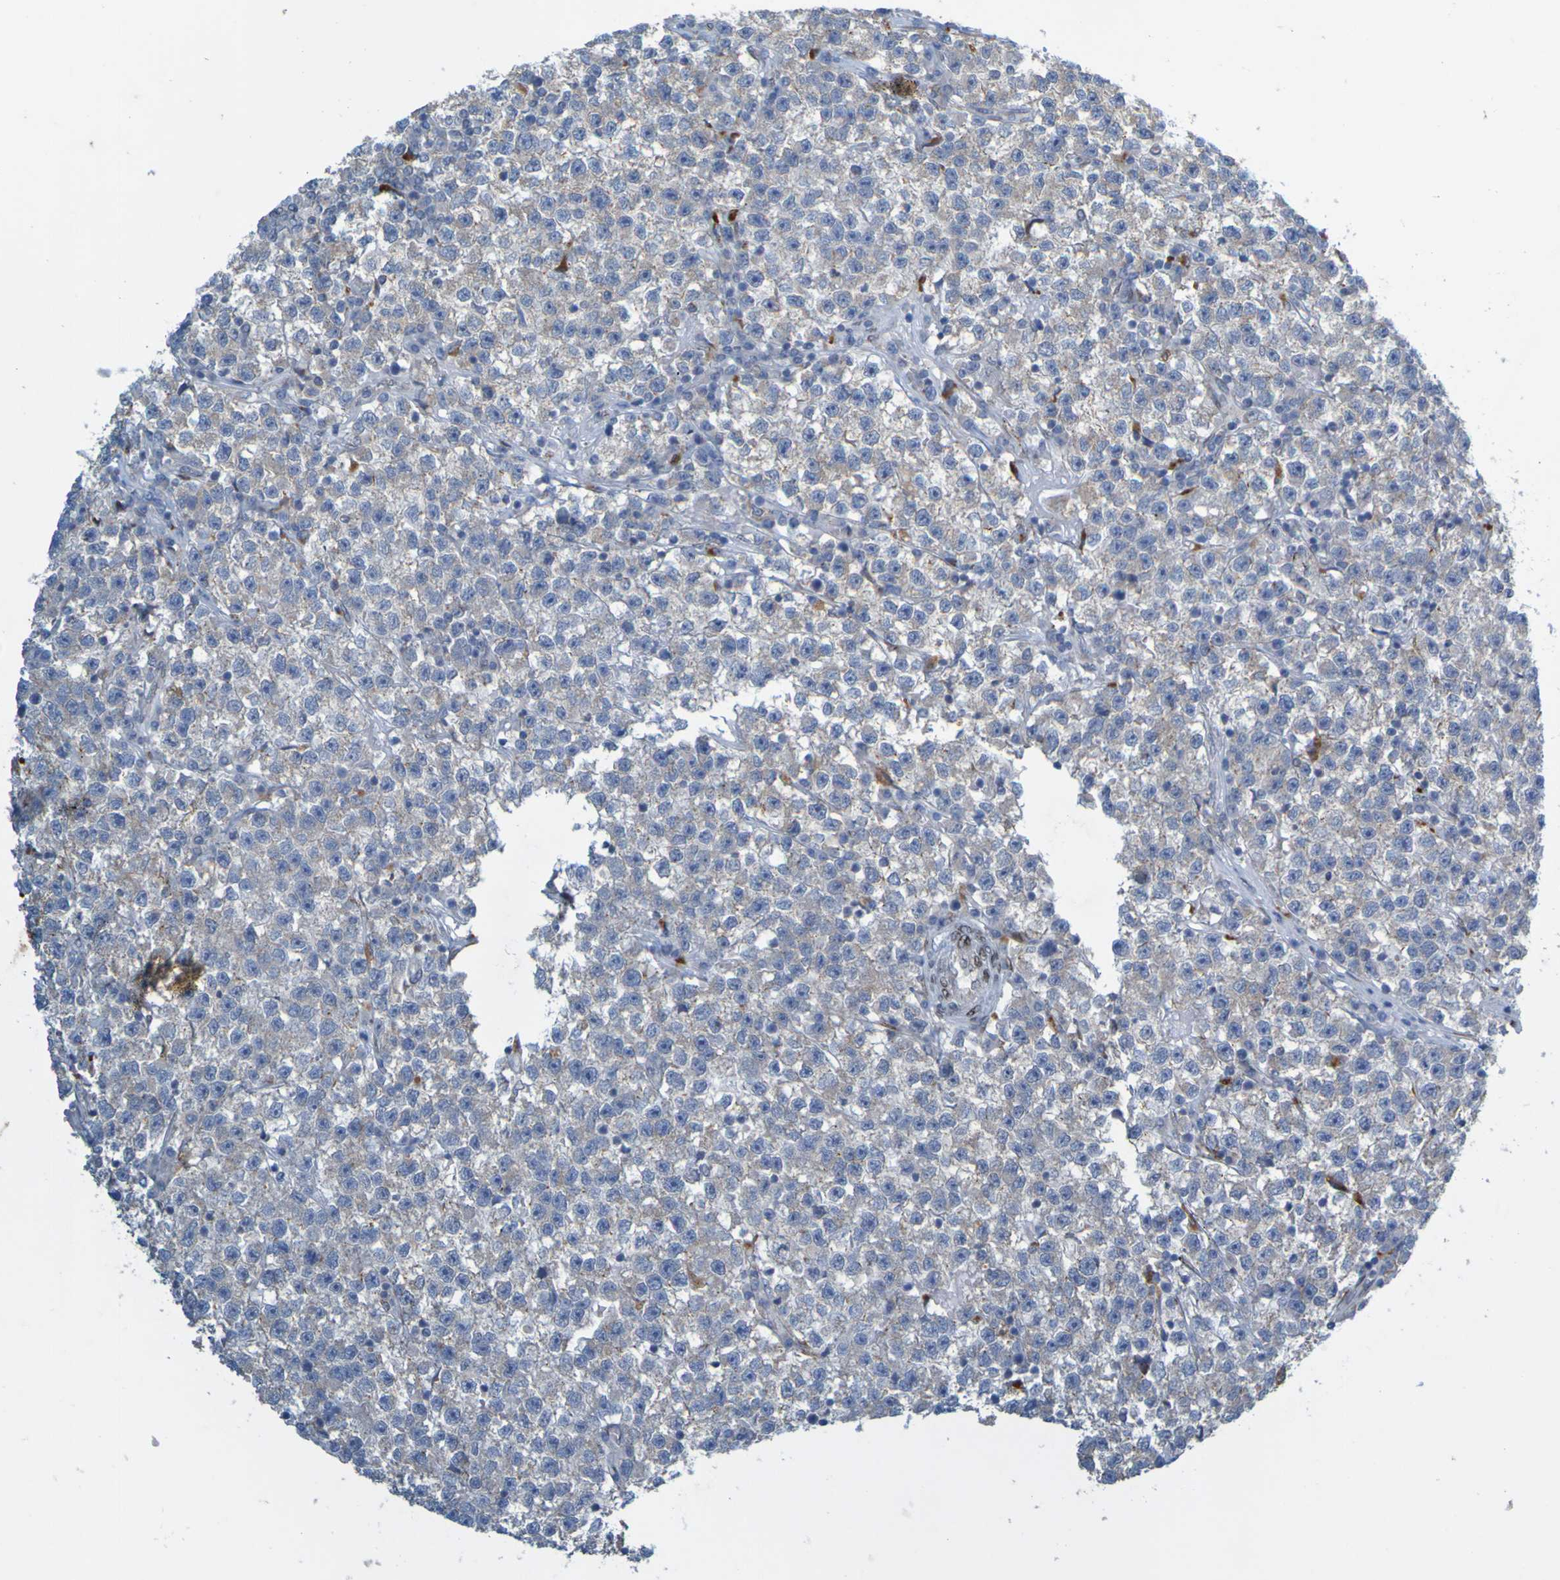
{"staining": {"intensity": "weak", "quantity": "25%-75%", "location": "cytoplasmic/membranous"}, "tissue": "testis cancer", "cell_type": "Tumor cells", "image_type": "cancer", "snomed": [{"axis": "morphology", "description": "Seminoma, NOS"}, {"axis": "topography", "description": "Testis"}], "caption": "This is an image of immunohistochemistry staining of testis cancer (seminoma), which shows weak positivity in the cytoplasmic/membranous of tumor cells.", "gene": "MAG", "patient": {"sex": "male", "age": 22}}